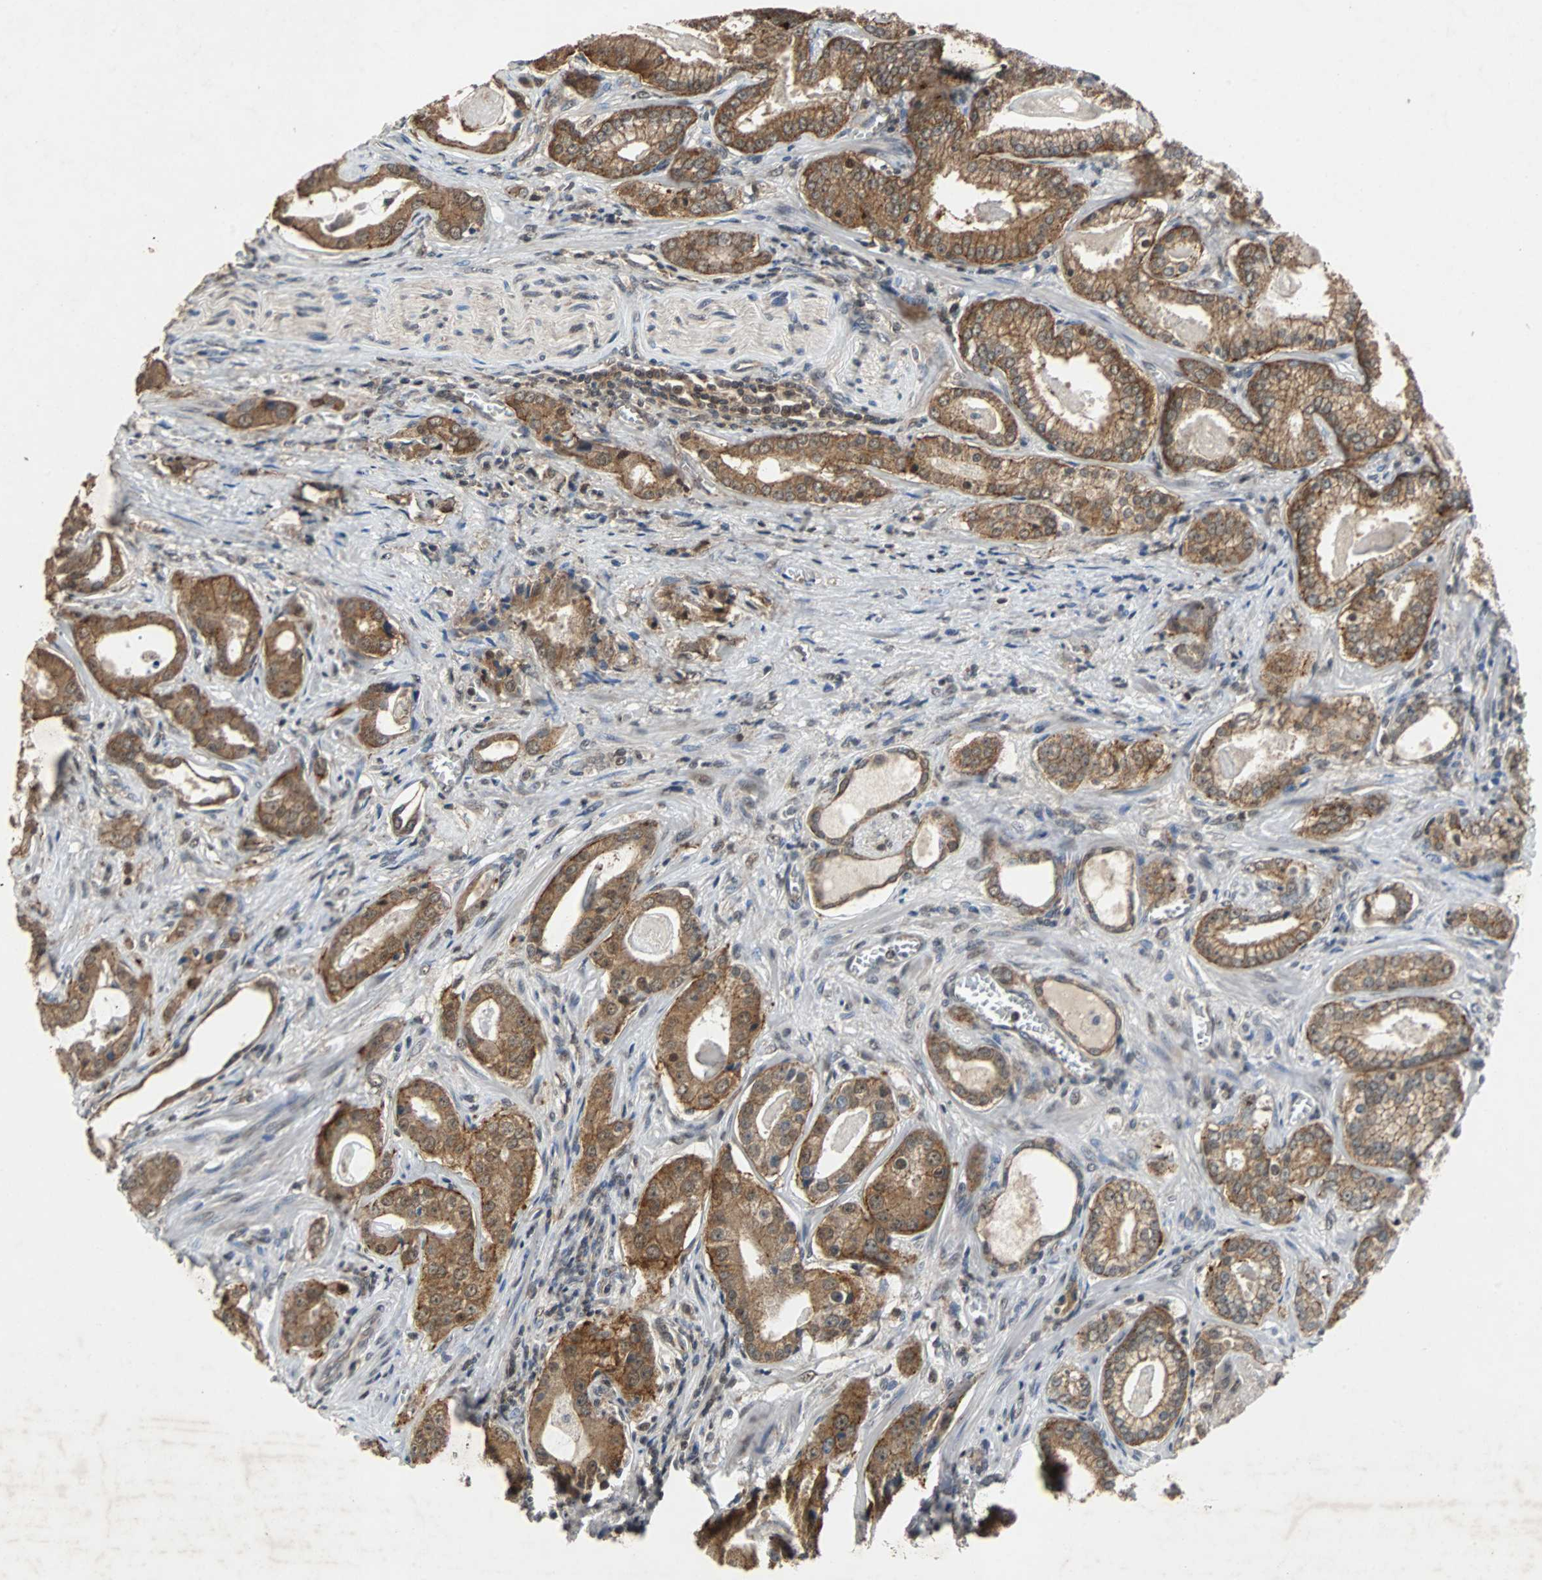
{"staining": {"intensity": "moderate", "quantity": ">75%", "location": "cytoplasmic/membranous"}, "tissue": "prostate cancer", "cell_type": "Tumor cells", "image_type": "cancer", "snomed": [{"axis": "morphology", "description": "Adenocarcinoma, Low grade"}, {"axis": "topography", "description": "Prostate"}], "caption": "A high-resolution histopathology image shows IHC staining of low-grade adenocarcinoma (prostate), which demonstrates moderate cytoplasmic/membranous staining in approximately >75% of tumor cells.", "gene": "LSR", "patient": {"sex": "male", "age": 59}}